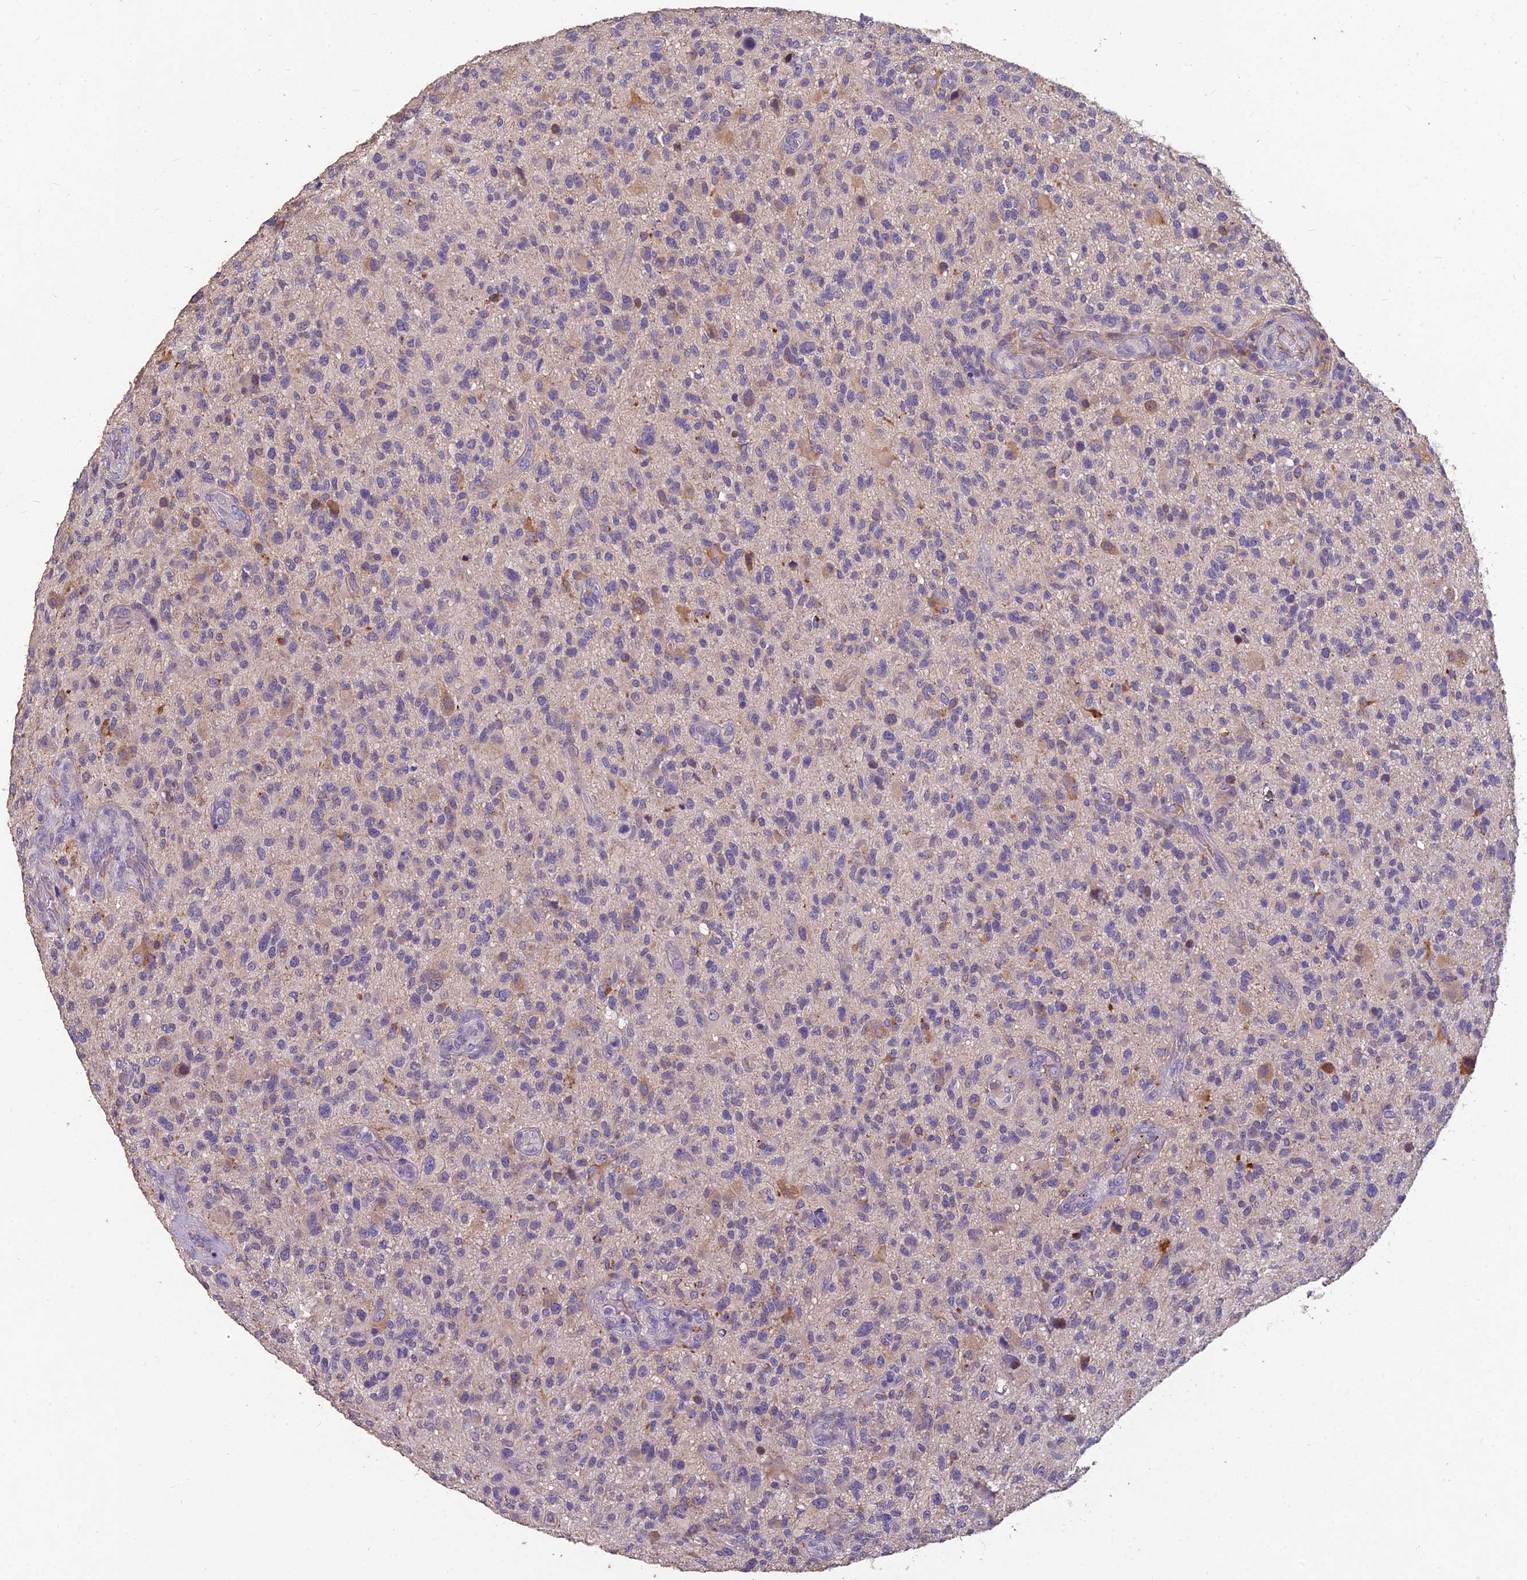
{"staining": {"intensity": "moderate", "quantity": "<25%", "location": "cytoplasmic/membranous"}, "tissue": "glioma", "cell_type": "Tumor cells", "image_type": "cancer", "snomed": [{"axis": "morphology", "description": "Glioma, malignant, High grade"}, {"axis": "topography", "description": "Brain"}], "caption": "A brown stain highlights moderate cytoplasmic/membranous expression of a protein in human glioma tumor cells.", "gene": "CEACAM16", "patient": {"sex": "male", "age": 47}}